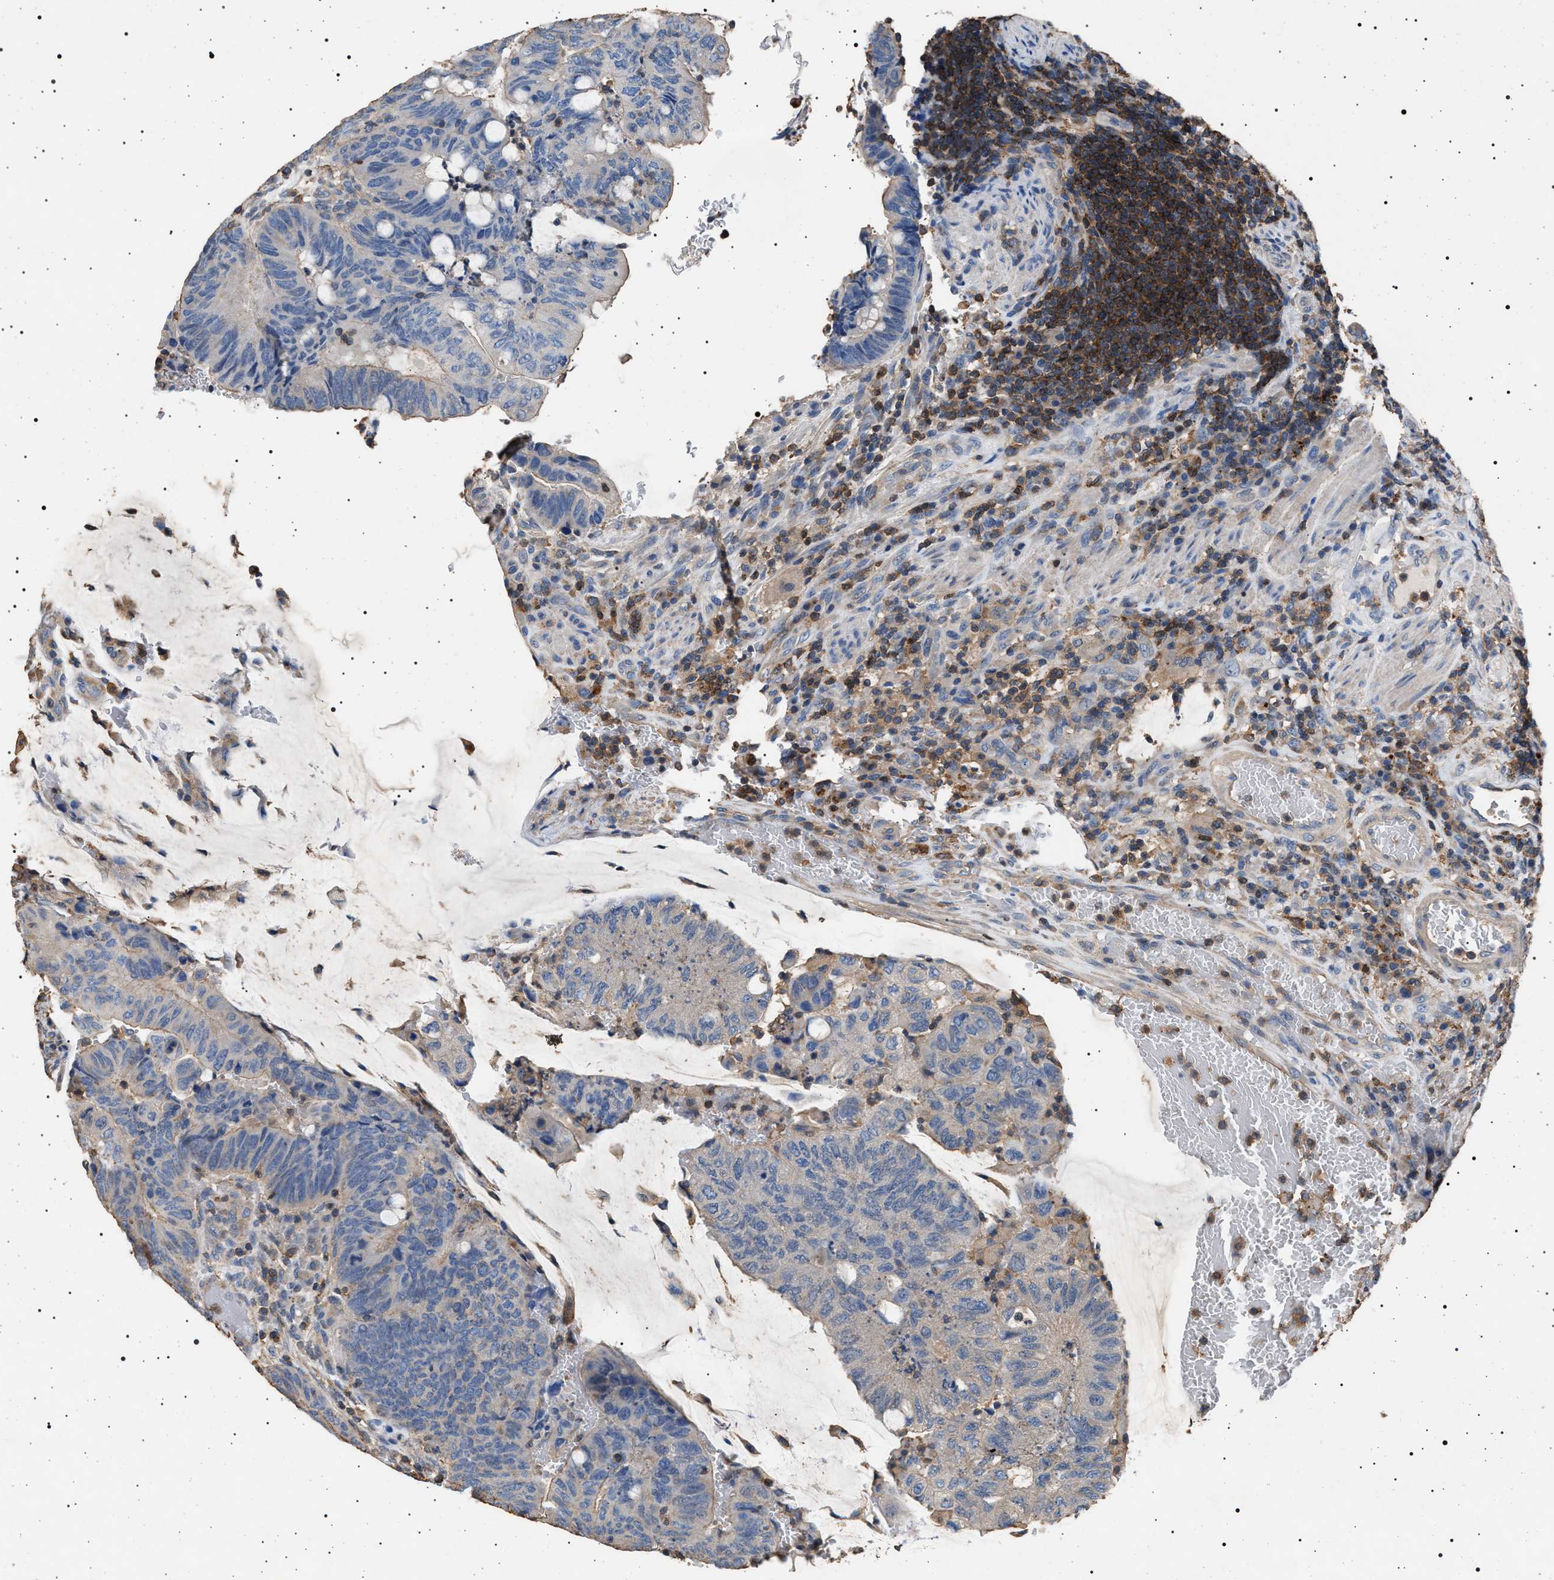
{"staining": {"intensity": "negative", "quantity": "none", "location": "none"}, "tissue": "colorectal cancer", "cell_type": "Tumor cells", "image_type": "cancer", "snomed": [{"axis": "morphology", "description": "Normal tissue, NOS"}, {"axis": "morphology", "description": "Adenocarcinoma, NOS"}, {"axis": "topography", "description": "Rectum"}, {"axis": "topography", "description": "Peripheral nerve tissue"}], "caption": "Protein analysis of adenocarcinoma (colorectal) reveals no significant staining in tumor cells. Nuclei are stained in blue.", "gene": "SMAP2", "patient": {"sex": "male", "age": 92}}